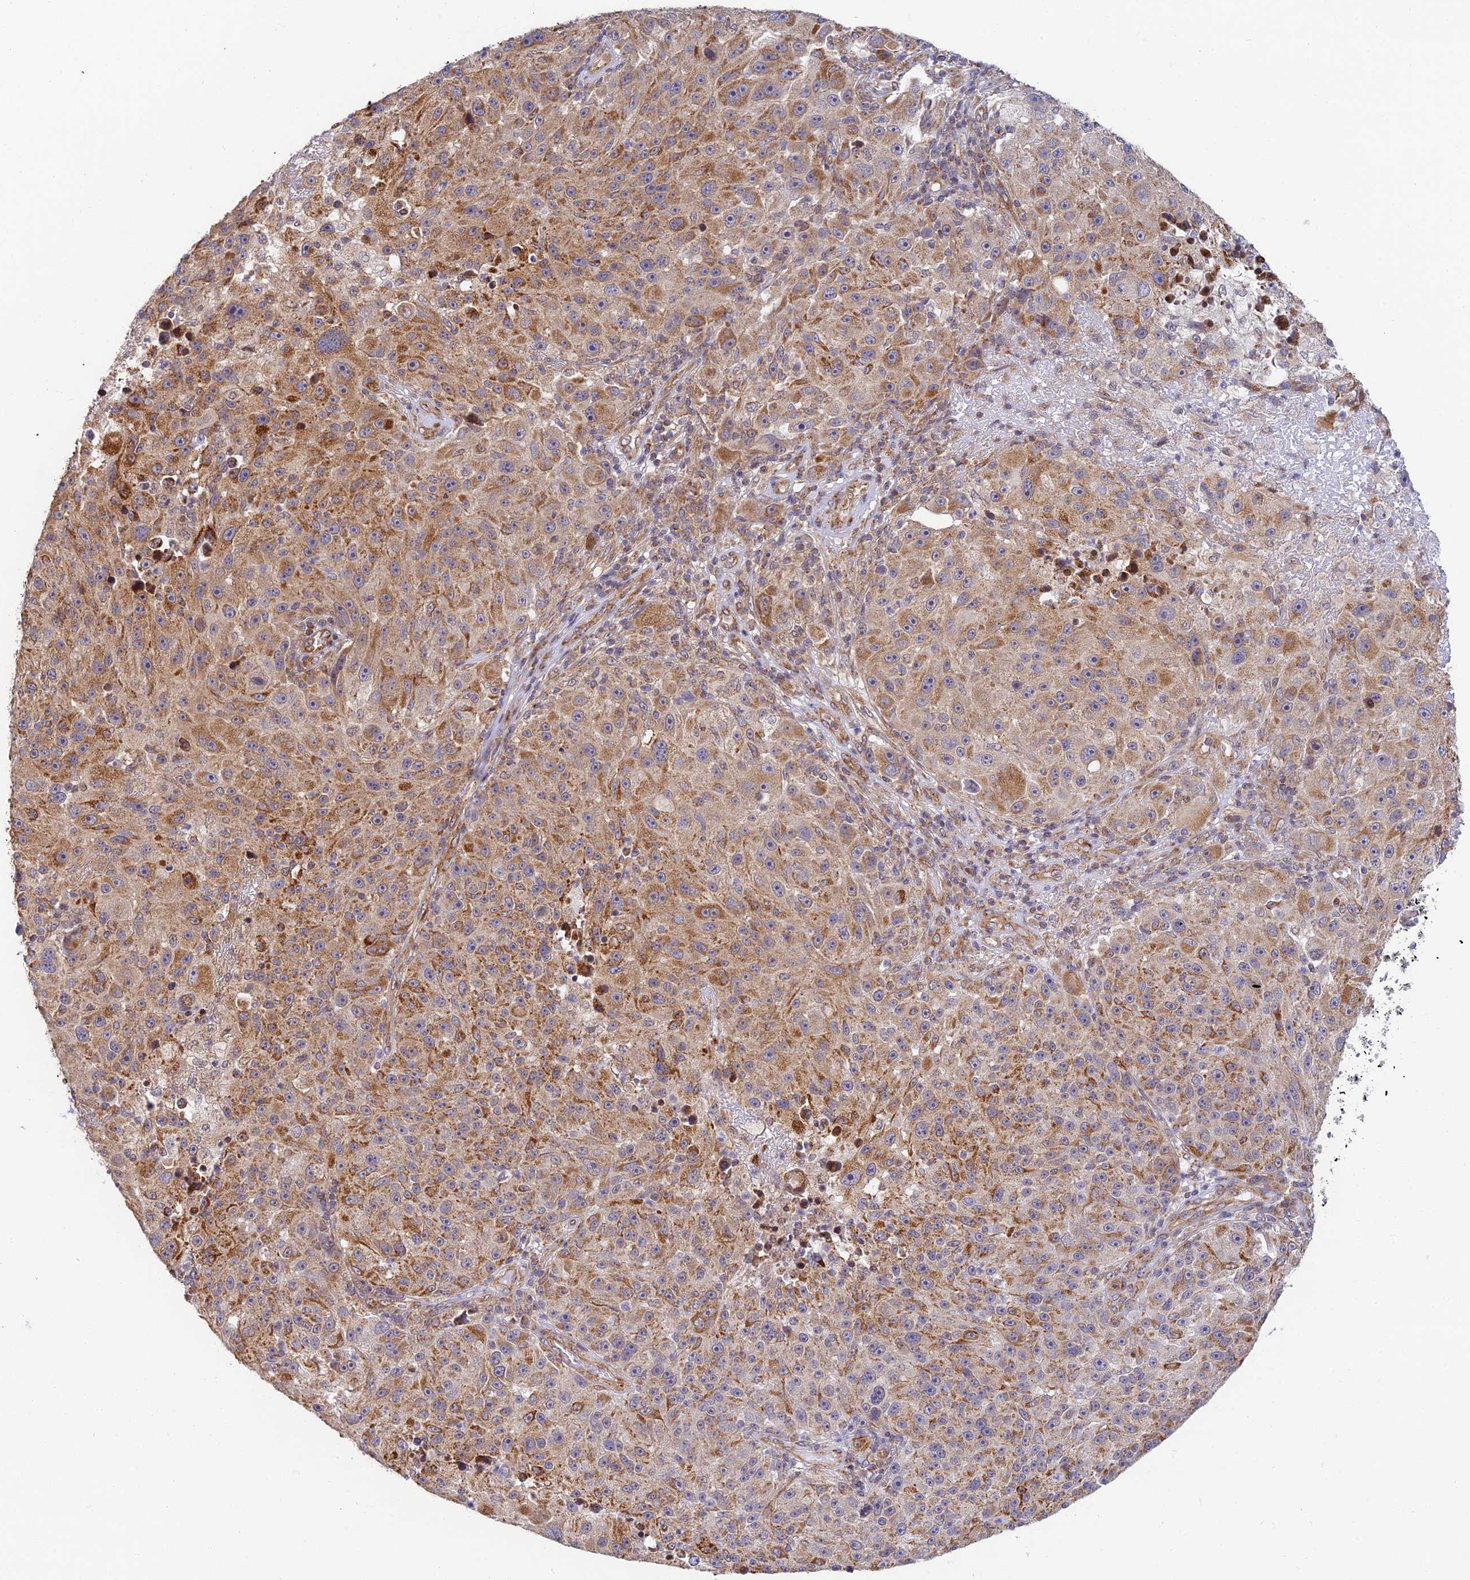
{"staining": {"intensity": "moderate", "quantity": ">75%", "location": "cytoplasmic/membranous"}, "tissue": "melanoma", "cell_type": "Tumor cells", "image_type": "cancer", "snomed": [{"axis": "morphology", "description": "Malignant melanoma, NOS"}, {"axis": "topography", "description": "Skin"}], "caption": "An immunohistochemistry (IHC) histopathology image of neoplastic tissue is shown. Protein staining in brown labels moderate cytoplasmic/membranous positivity in melanoma within tumor cells. (IHC, brightfield microscopy, high magnification).", "gene": "HOOK2", "patient": {"sex": "male", "age": 53}}